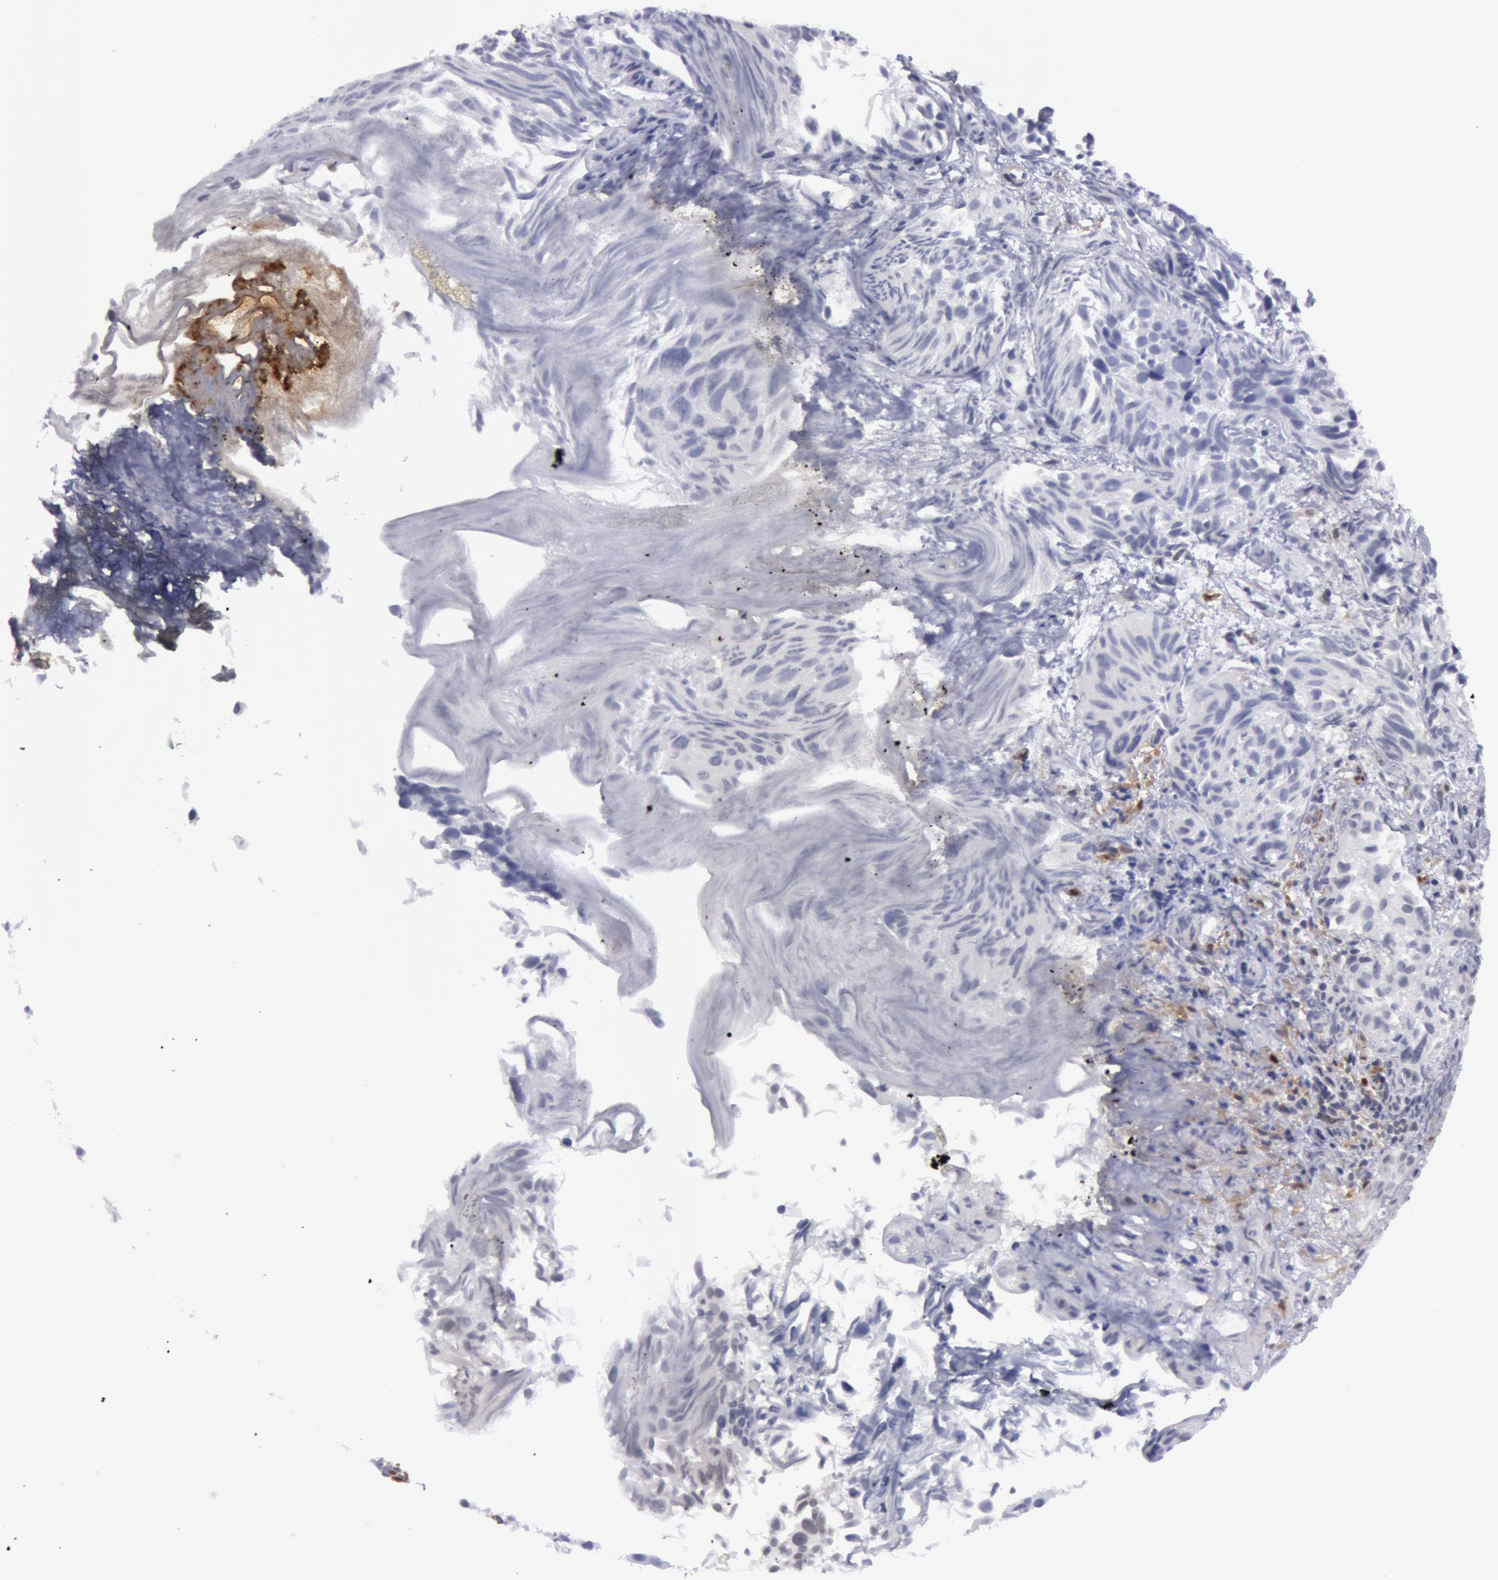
{"staining": {"intensity": "negative", "quantity": "none", "location": "none"}, "tissue": "urothelial cancer", "cell_type": "Tumor cells", "image_type": "cancer", "snomed": [{"axis": "morphology", "description": "Urothelial carcinoma, High grade"}, {"axis": "topography", "description": "Urinary bladder"}], "caption": "Immunohistochemistry of urothelial cancer reveals no expression in tumor cells. The staining was performed using DAB (3,3'-diaminobenzidine) to visualize the protein expression in brown, while the nuclei were stained in blue with hematoxylin (Magnification: 20x).", "gene": "TAGLN", "patient": {"sex": "female", "age": 78}}